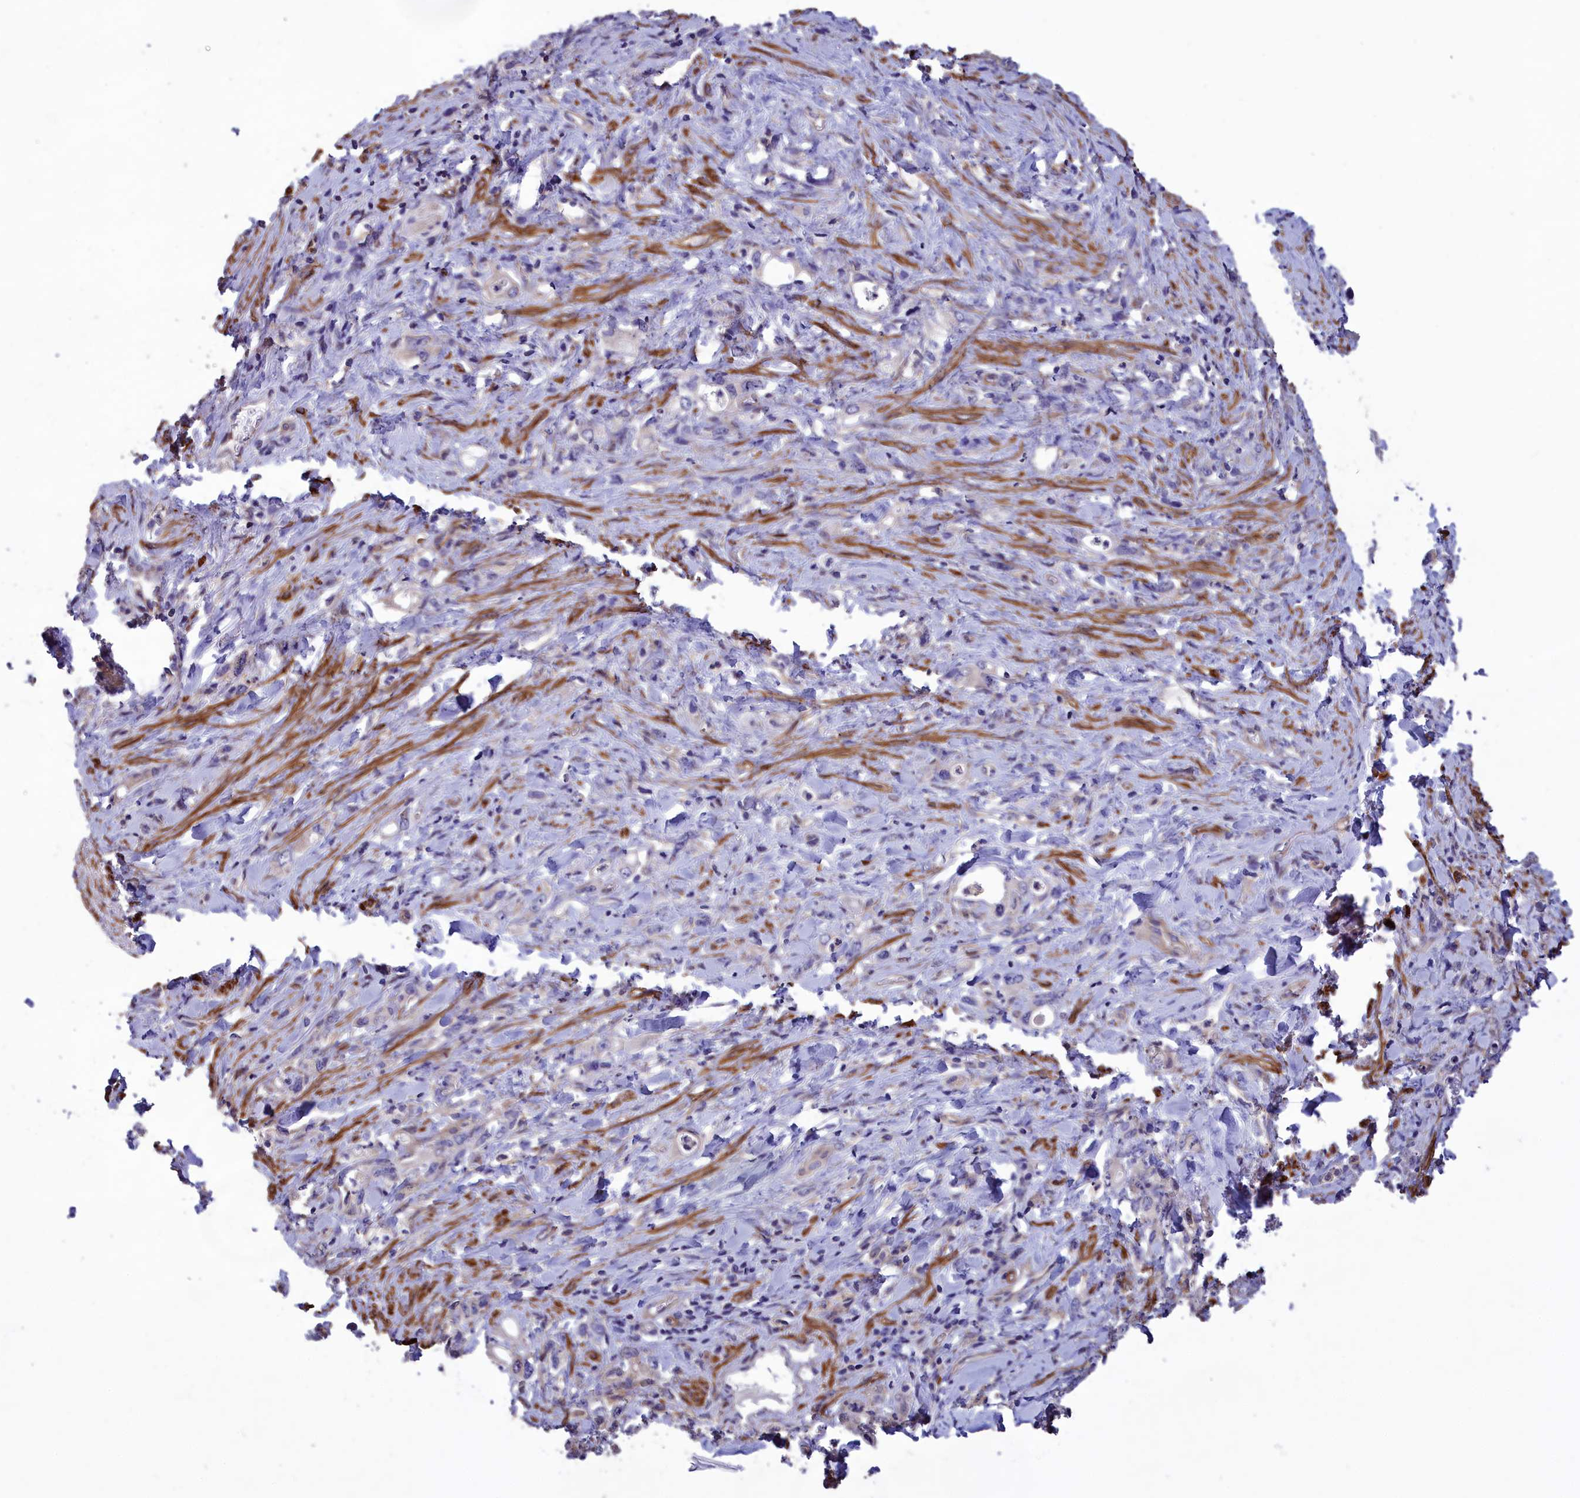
{"staining": {"intensity": "negative", "quantity": "none", "location": "none"}, "tissue": "stomach cancer", "cell_type": "Tumor cells", "image_type": "cancer", "snomed": [{"axis": "morphology", "description": "Adenocarcinoma, NOS"}, {"axis": "topography", "description": "Stomach, lower"}], "caption": "Immunohistochemistry of stomach adenocarcinoma shows no expression in tumor cells.", "gene": "AMDHD2", "patient": {"sex": "female", "age": 43}}